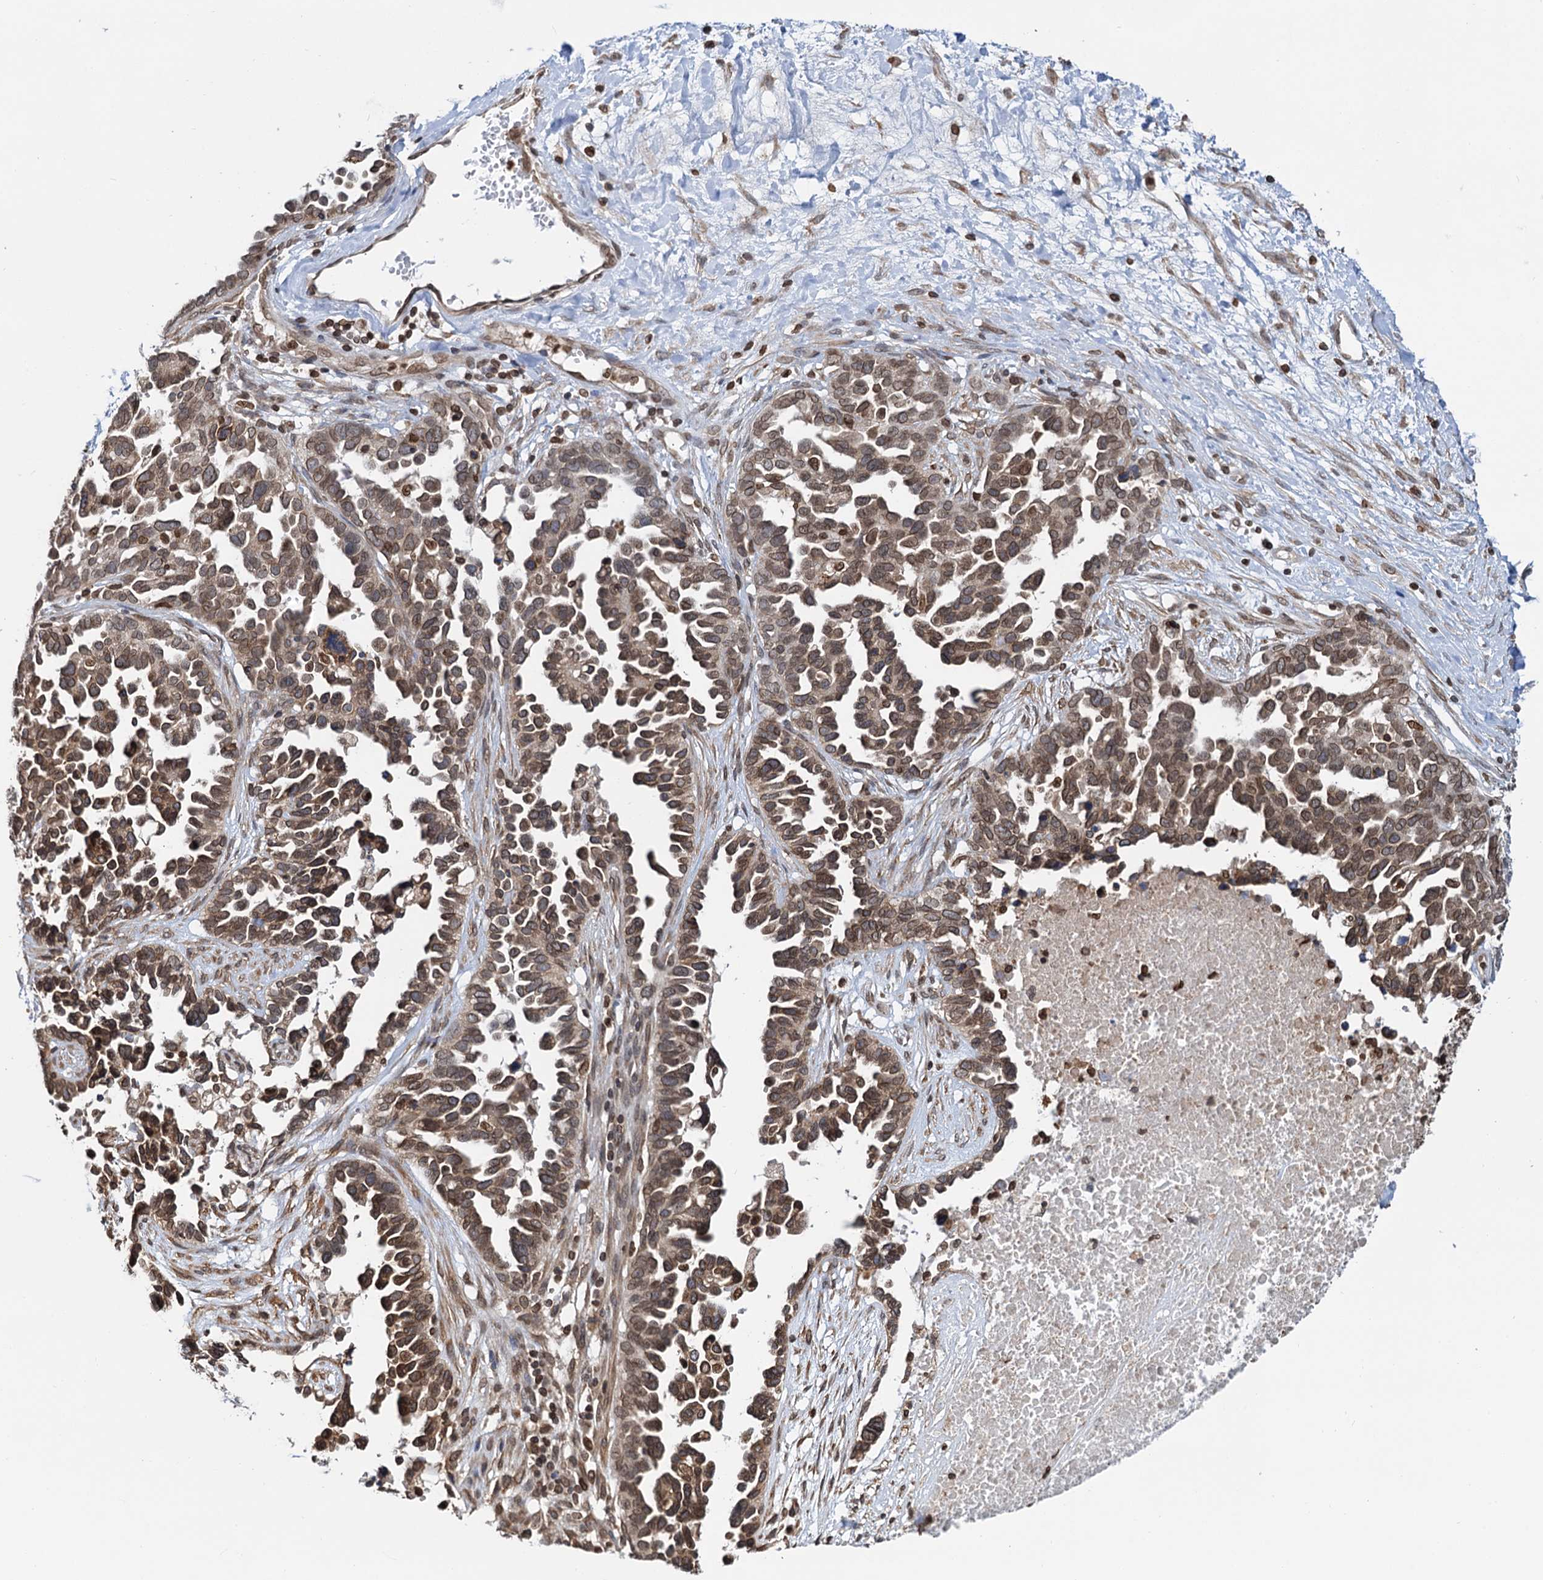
{"staining": {"intensity": "moderate", "quantity": ">75%", "location": "cytoplasmic/membranous,nuclear"}, "tissue": "ovarian cancer", "cell_type": "Tumor cells", "image_type": "cancer", "snomed": [{"axis": "morphology", "description": "Cystadenocarcinoma, serous, NOS"}, {"axis": "topography", "description": "Ovary"}], "caption": "IHC photomicrograph of neoplastic tissue: ovarian serous cystadenocarcinoma stained using IHC exhibits medium levels of moderate protein expression localized specifically in the cytoplasmic/membranous and nuclear of tumor cells, appearing as a cytoplasmic/membranous and nuclear brown color.", "gene": "ZC3H13", "patient": {"sex": "female", "age": 54}}